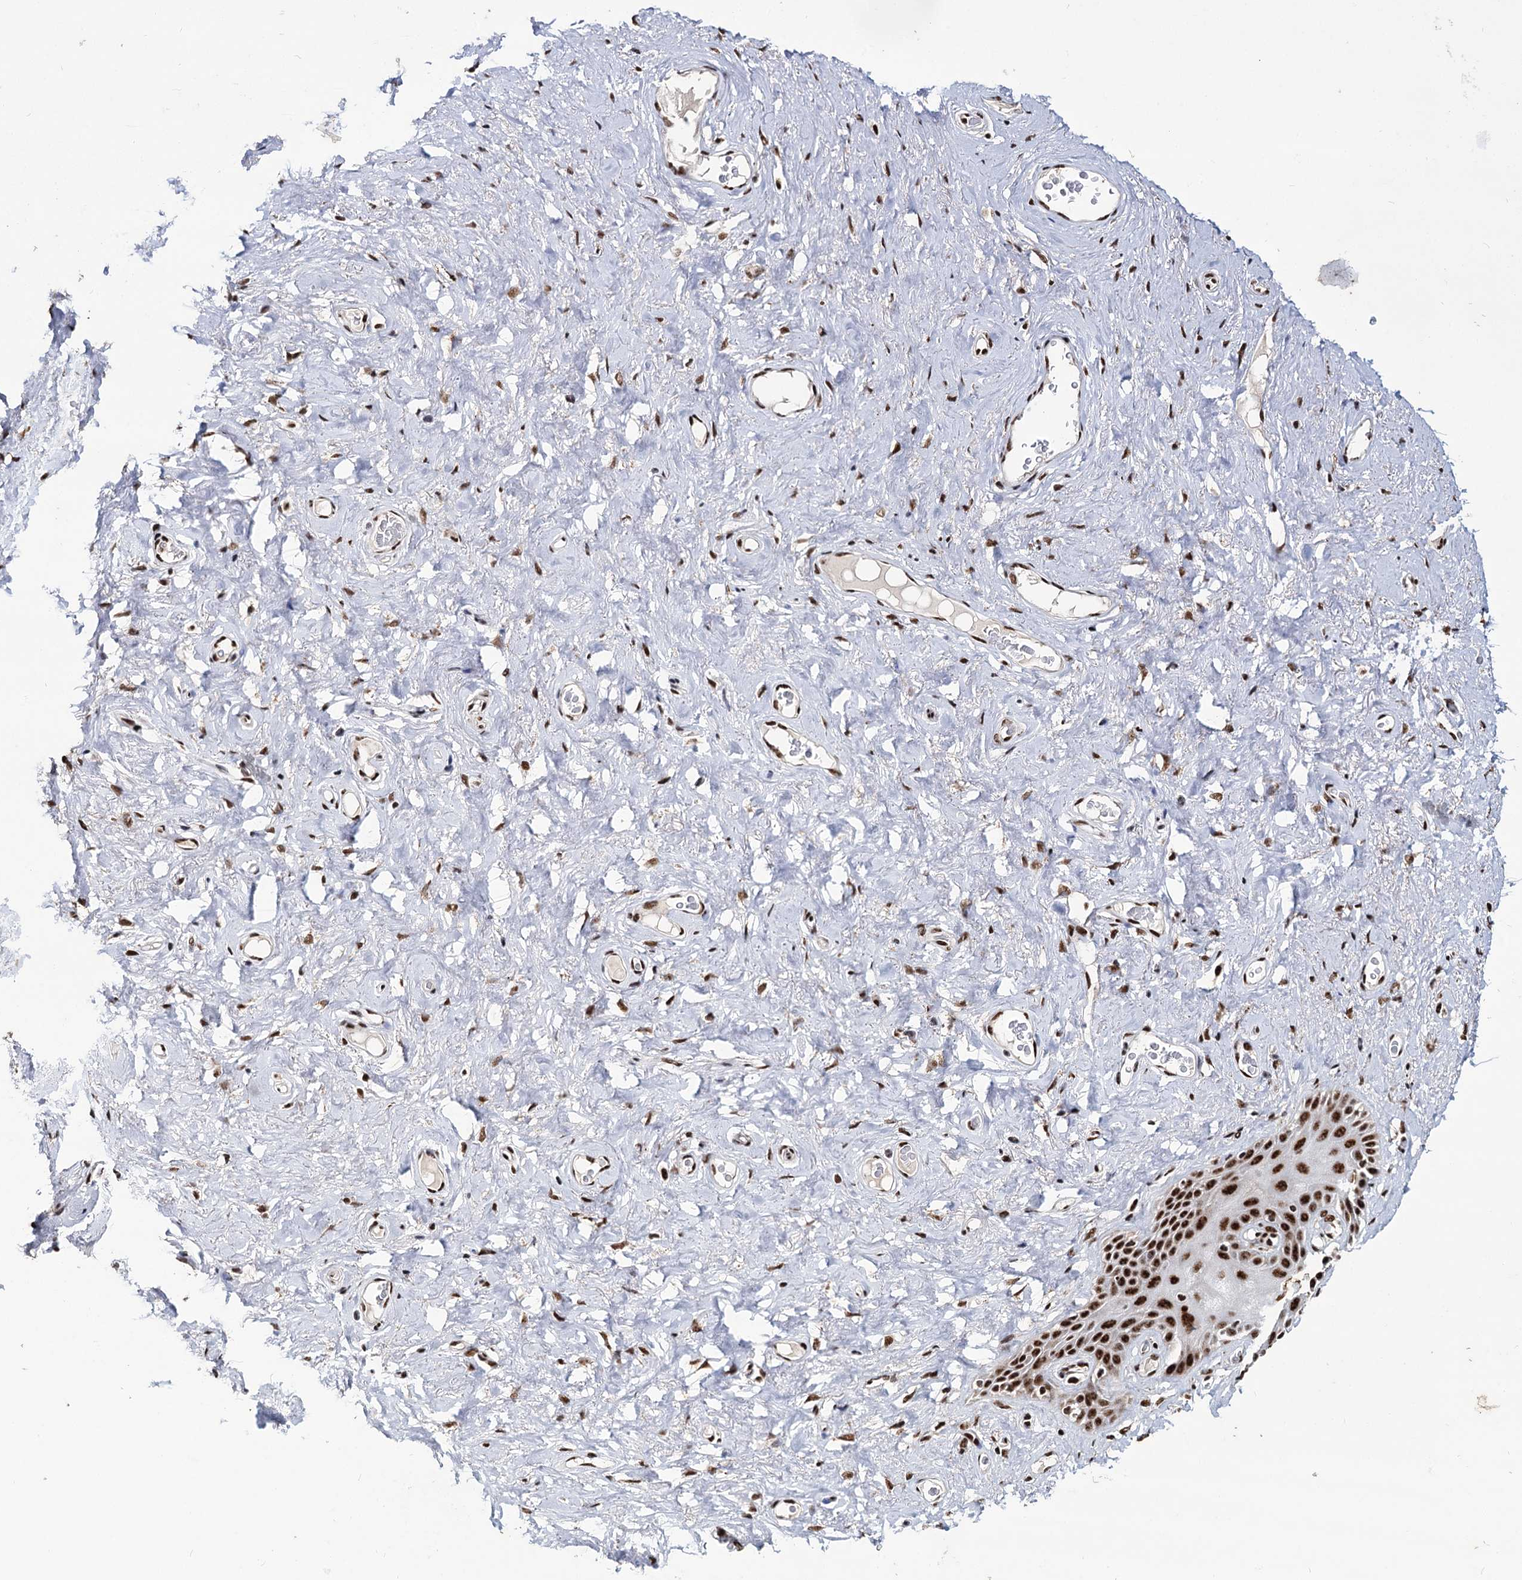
{"staining": {"intensity": "strong", "quantity": ">75%", "location": "nuclear"}, "tissue": "vagina", "cell_type": "Squamous epithelial cells", "image_type": "normal", "snomed": [{"axis": "morphology", "description": "Normal tissue, NOS"}, {"axis": "topography", "description": "Vagina"}], "caption": "Immunohistochemistry (IHC) (DAB) staining of unremarkable vagina reveals strong nuclear protein expression in approximately >75% of squamous epithelial cells.", "gene": "RPUSD4", "patient": {"sex": "female", "age": 68}}